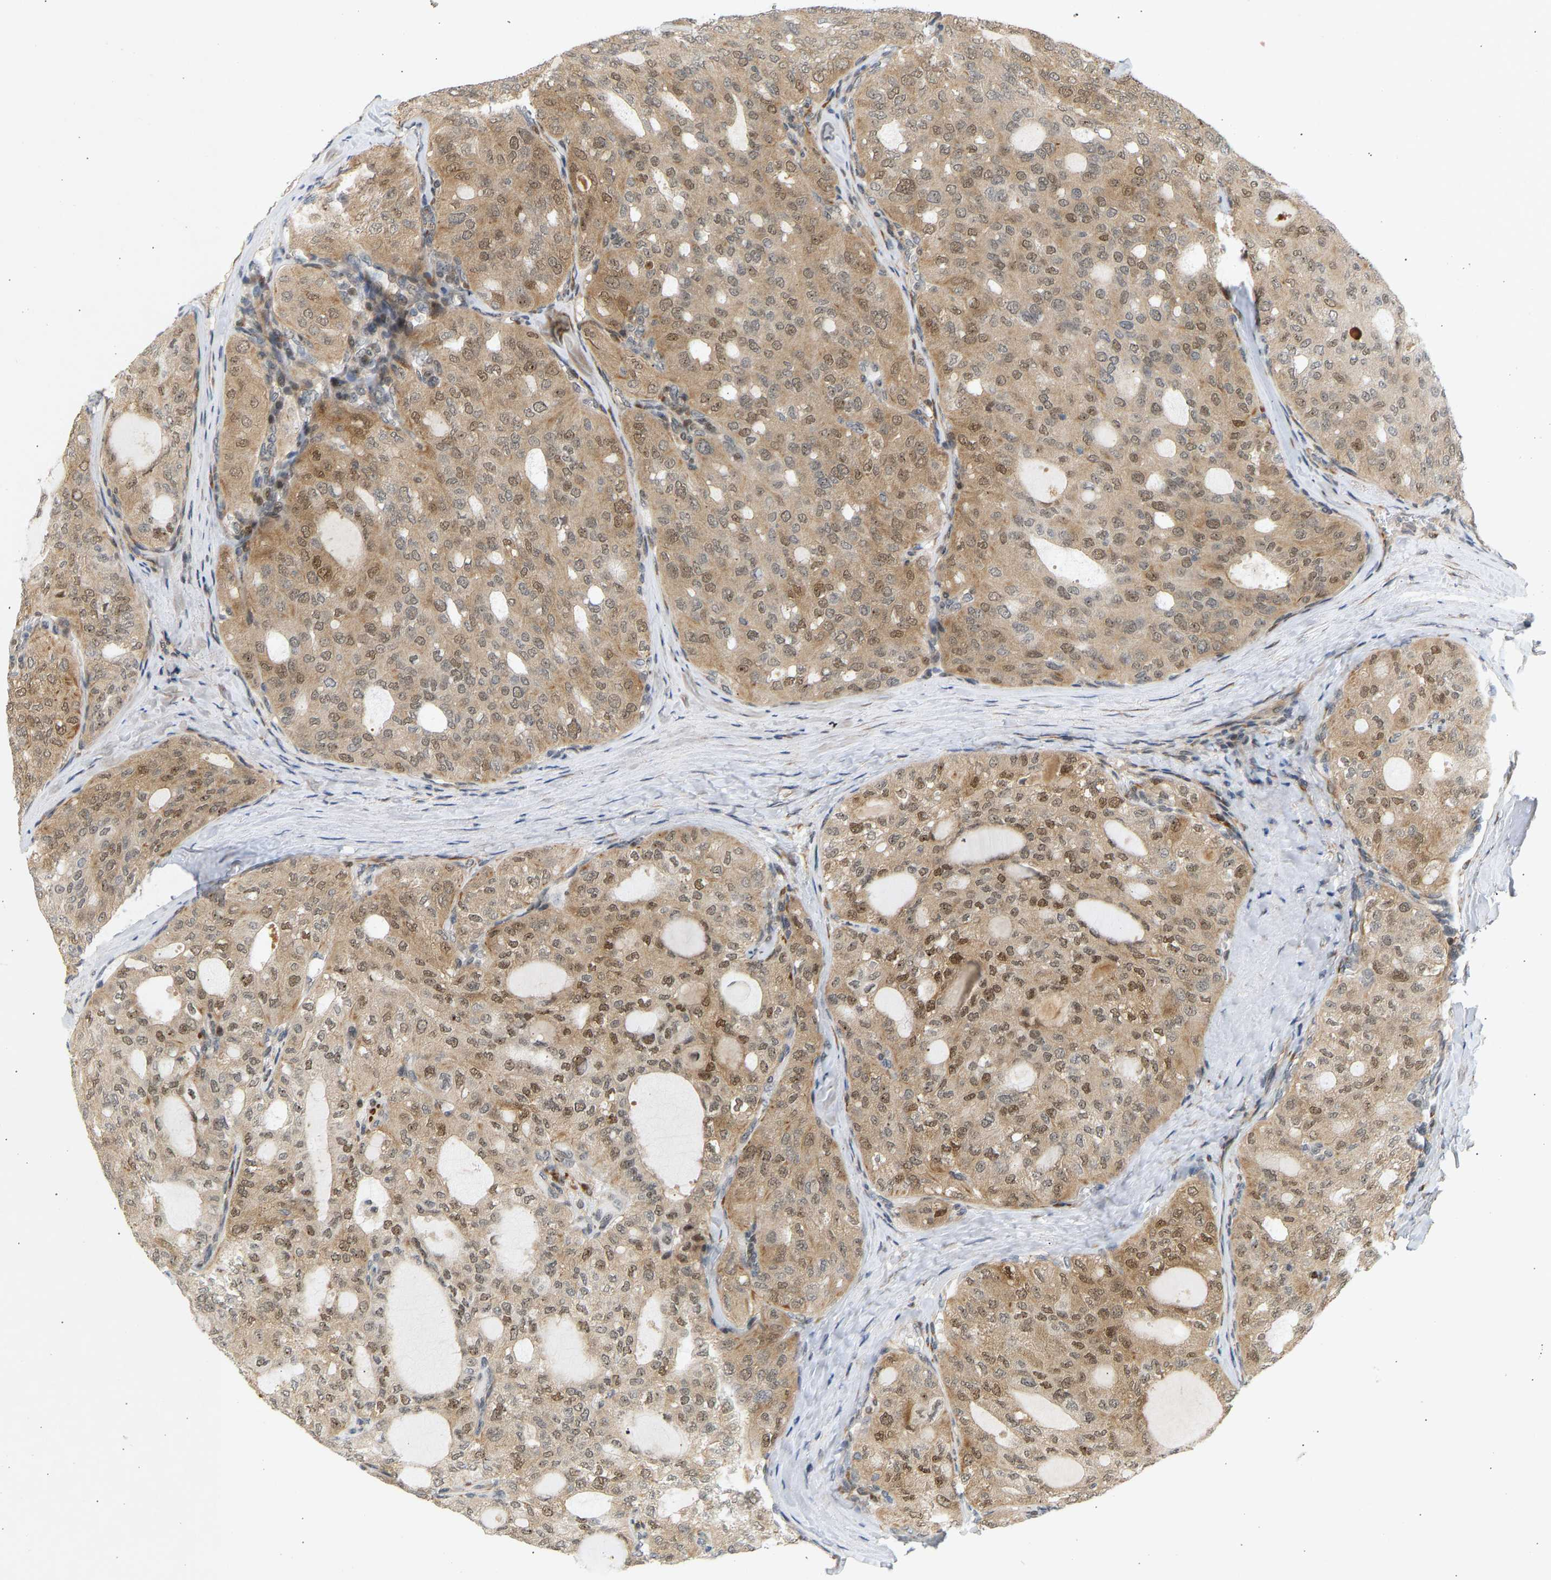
{"staining": {"intensity": "moderate", "quantity": ">75%", "location": "cytoplasmic/membranous,nuclear"}, "tissue": "thyroid cancer", "cell_type": "Tumor cells", "image_type": "cancer", "snomed": [{"axis": "morphology", "description": "Follicular adenoma carcinoma, NOS"}, {"axis": "topography", "description": "Thyroid gland"}], "caption": "DAB immunohistochemical staining of human follicular adenoma carcinoma (thyroid) displays moderate cytoplasmic/membranous and nuclear protein expression in approximately >75% of tumor cells. Nuclei are stained in blue.", "gene": "BAG1", "patient": {"sex": "male", "age": 75}}